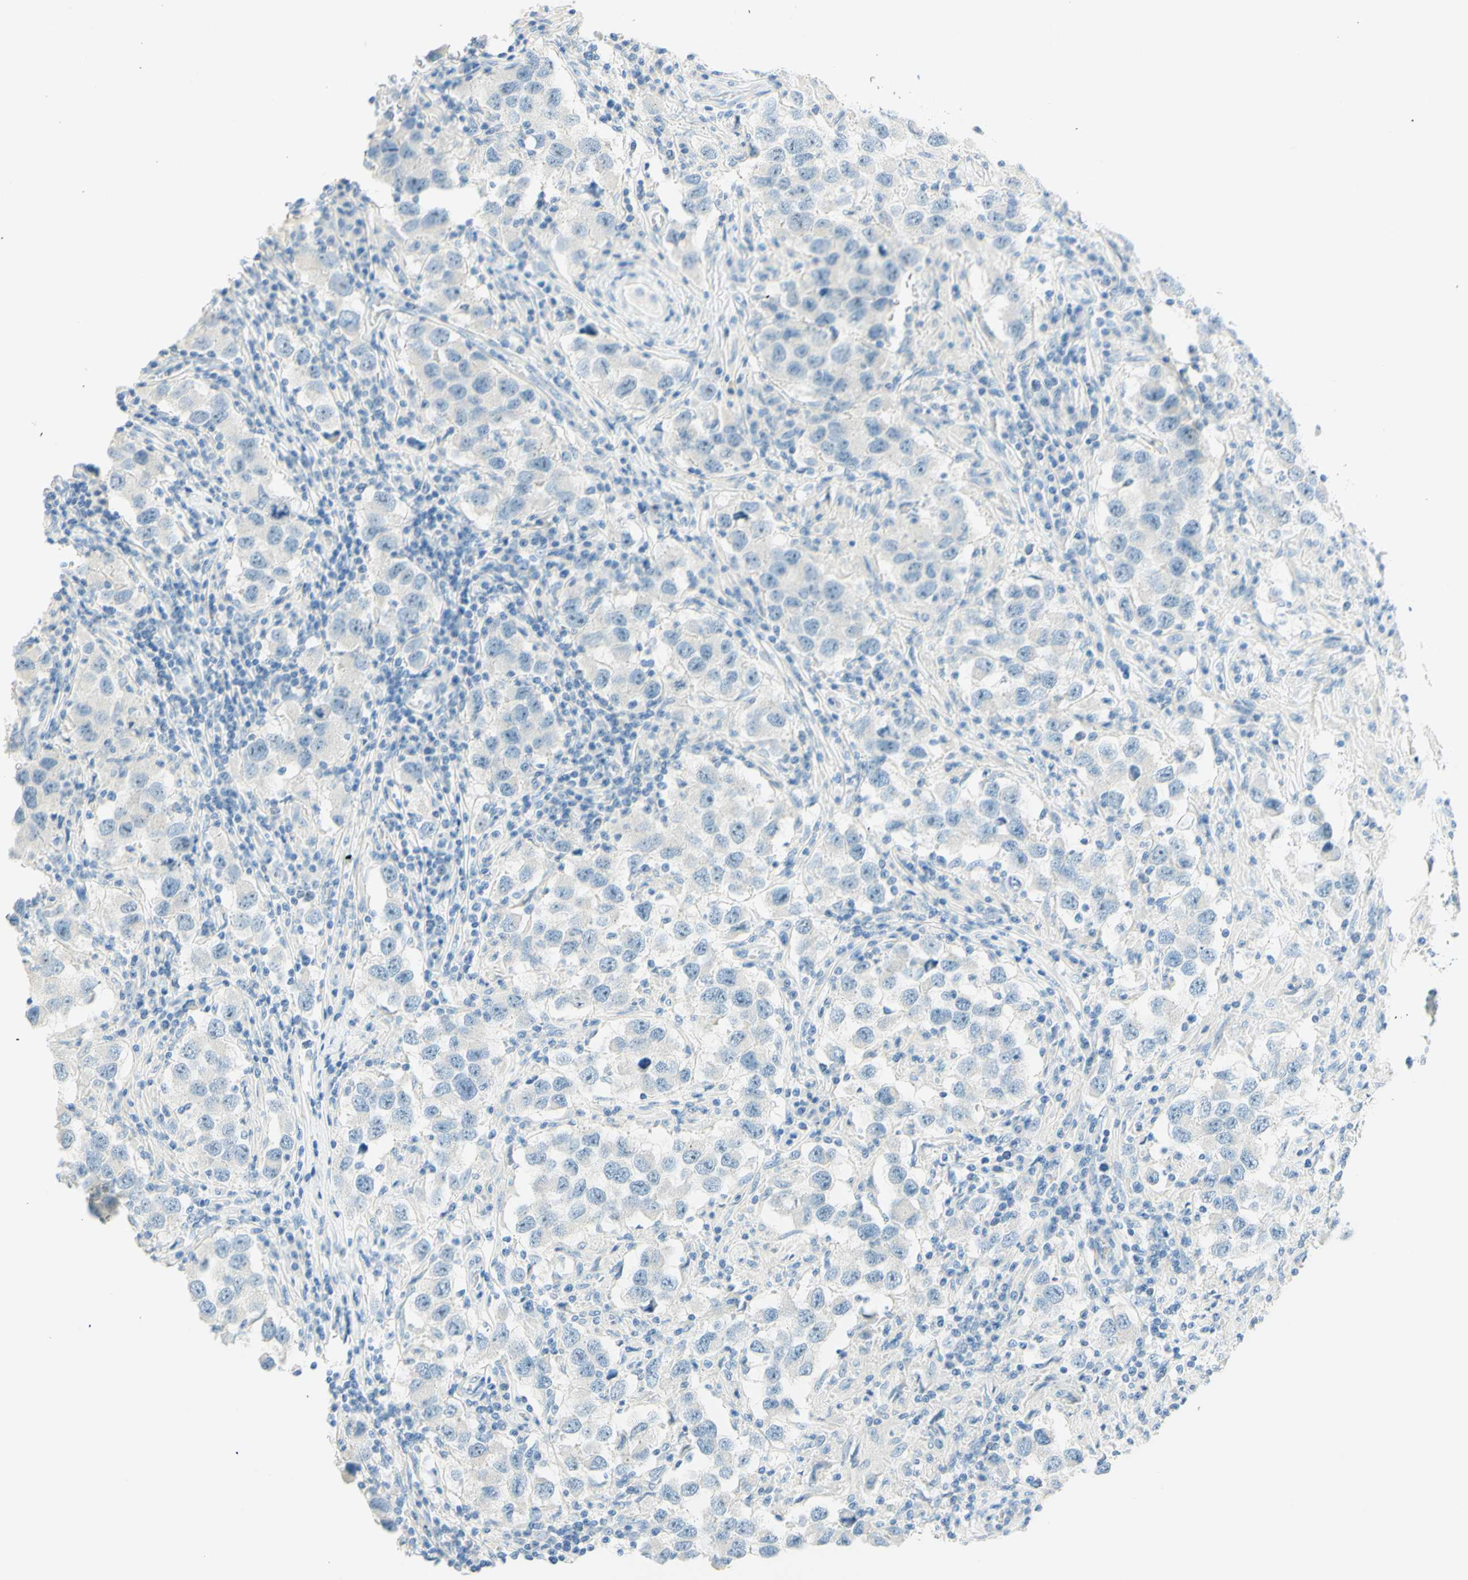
{"staining": {"intensity": "negative", "quantity": "none", "location": "none"}, "tissue": "testis cancer", "cell_type": "Tumor cells", "image_type": "cancer", "snomed": [{"axis": "morphology", "description": "Carcinoma, Embryonal, NOS"}, {"axis": "topography", "description": "Testis"}], "caption": "Human testis embryonal carcinoma stained for a protein using immunohistochemistry demonstrates no expression in tumor cells.", "gene": "FMR1NB", "patient": {"sex": "male", "age": 21}}